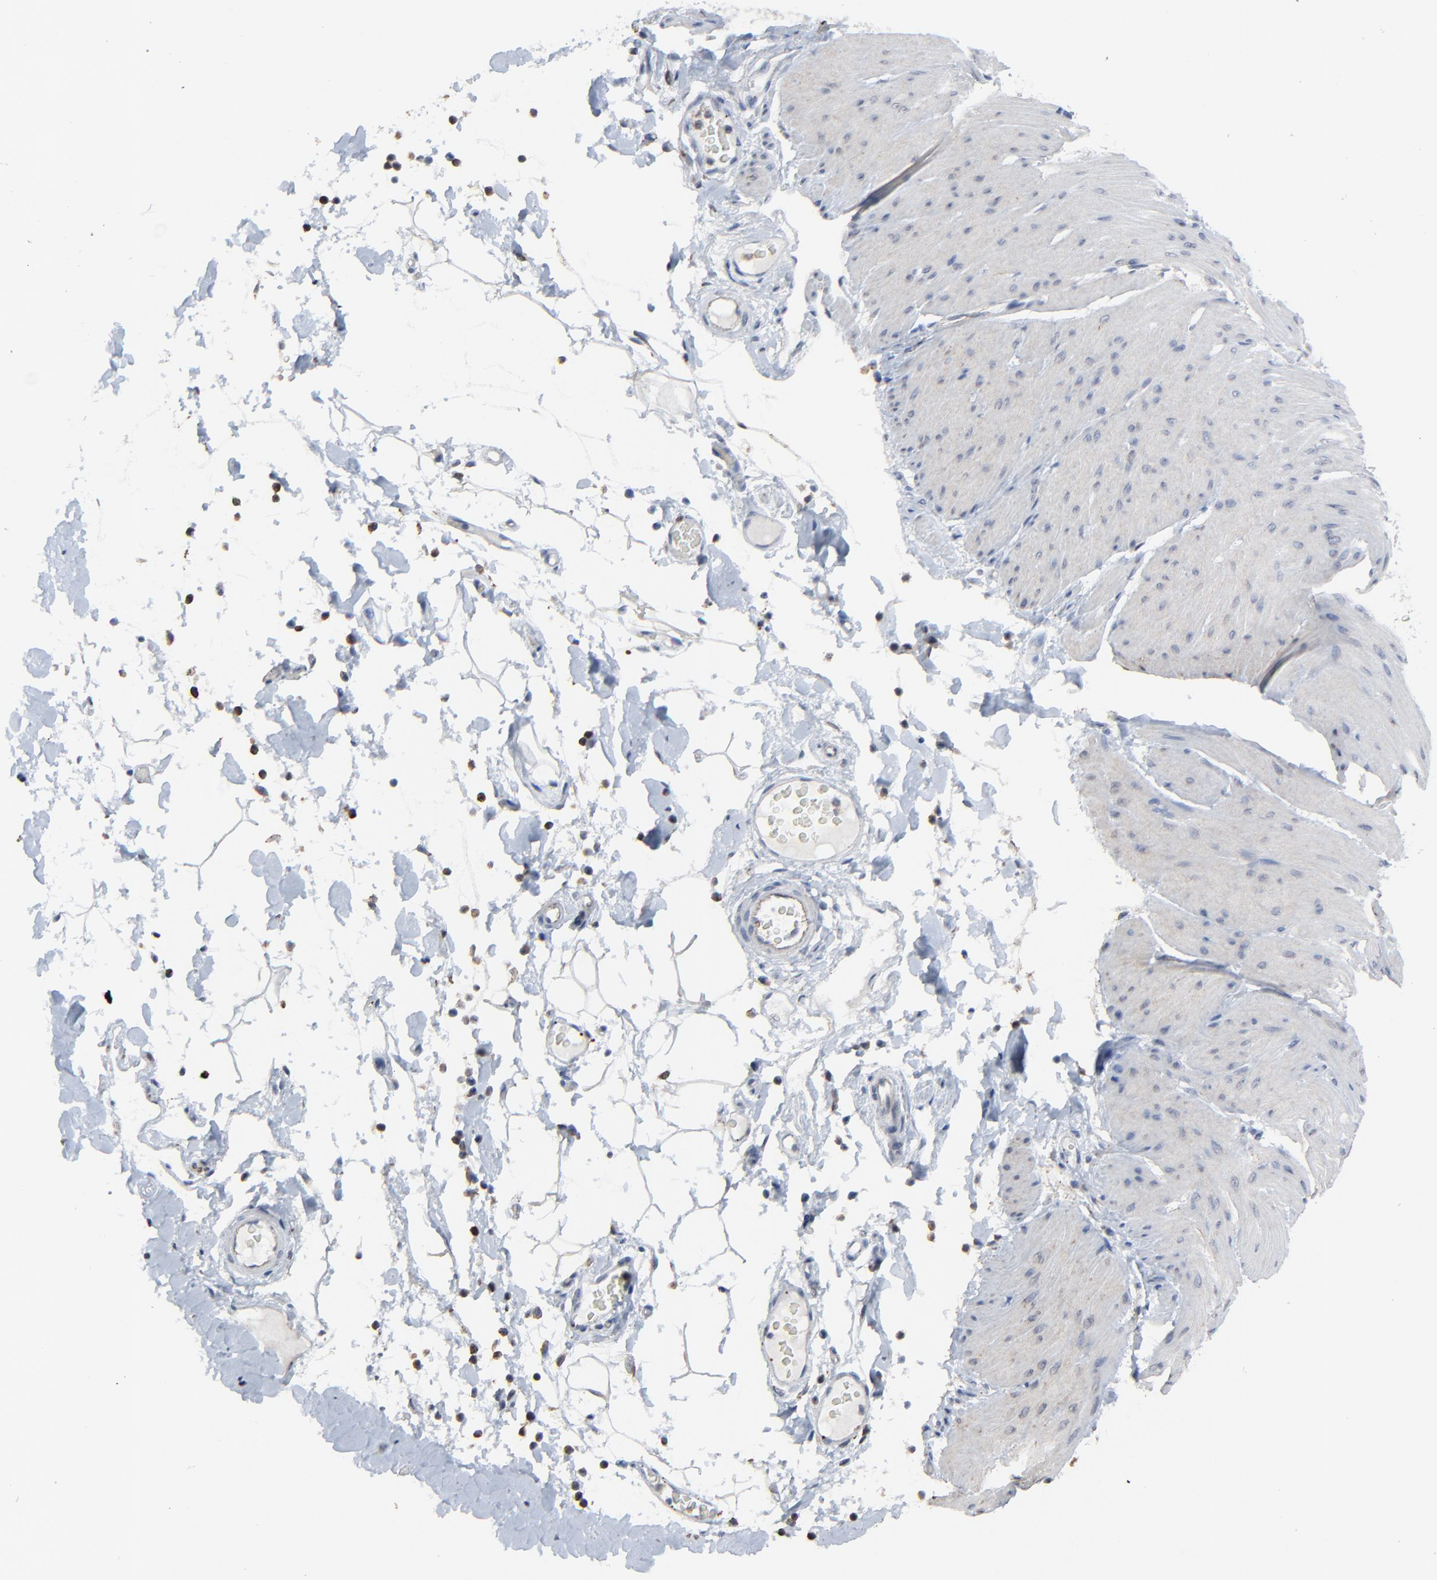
{"staining": {"intensity": "negative", "quantity": "none", "location": "none"}, "tissue": "smooth muscle", "cell_type": "Smooth muscle cells", "image_type": "normal", "snomed": [{"axis": "morphology", "description": "Normal tissue, NOS"}, {"axis": "topography", "description": "Smooth muscle"}, {"axis": "topography", "description": "Colon"}], "caption": "DAB (3,3'-diaminobenzidine) immunohistochemical staining of unremarkable human smooth muscle shows no significant staining in smooth muscle cells.", "gene": "BIRC3", "patient": {"sex": "male", "age": 67}}